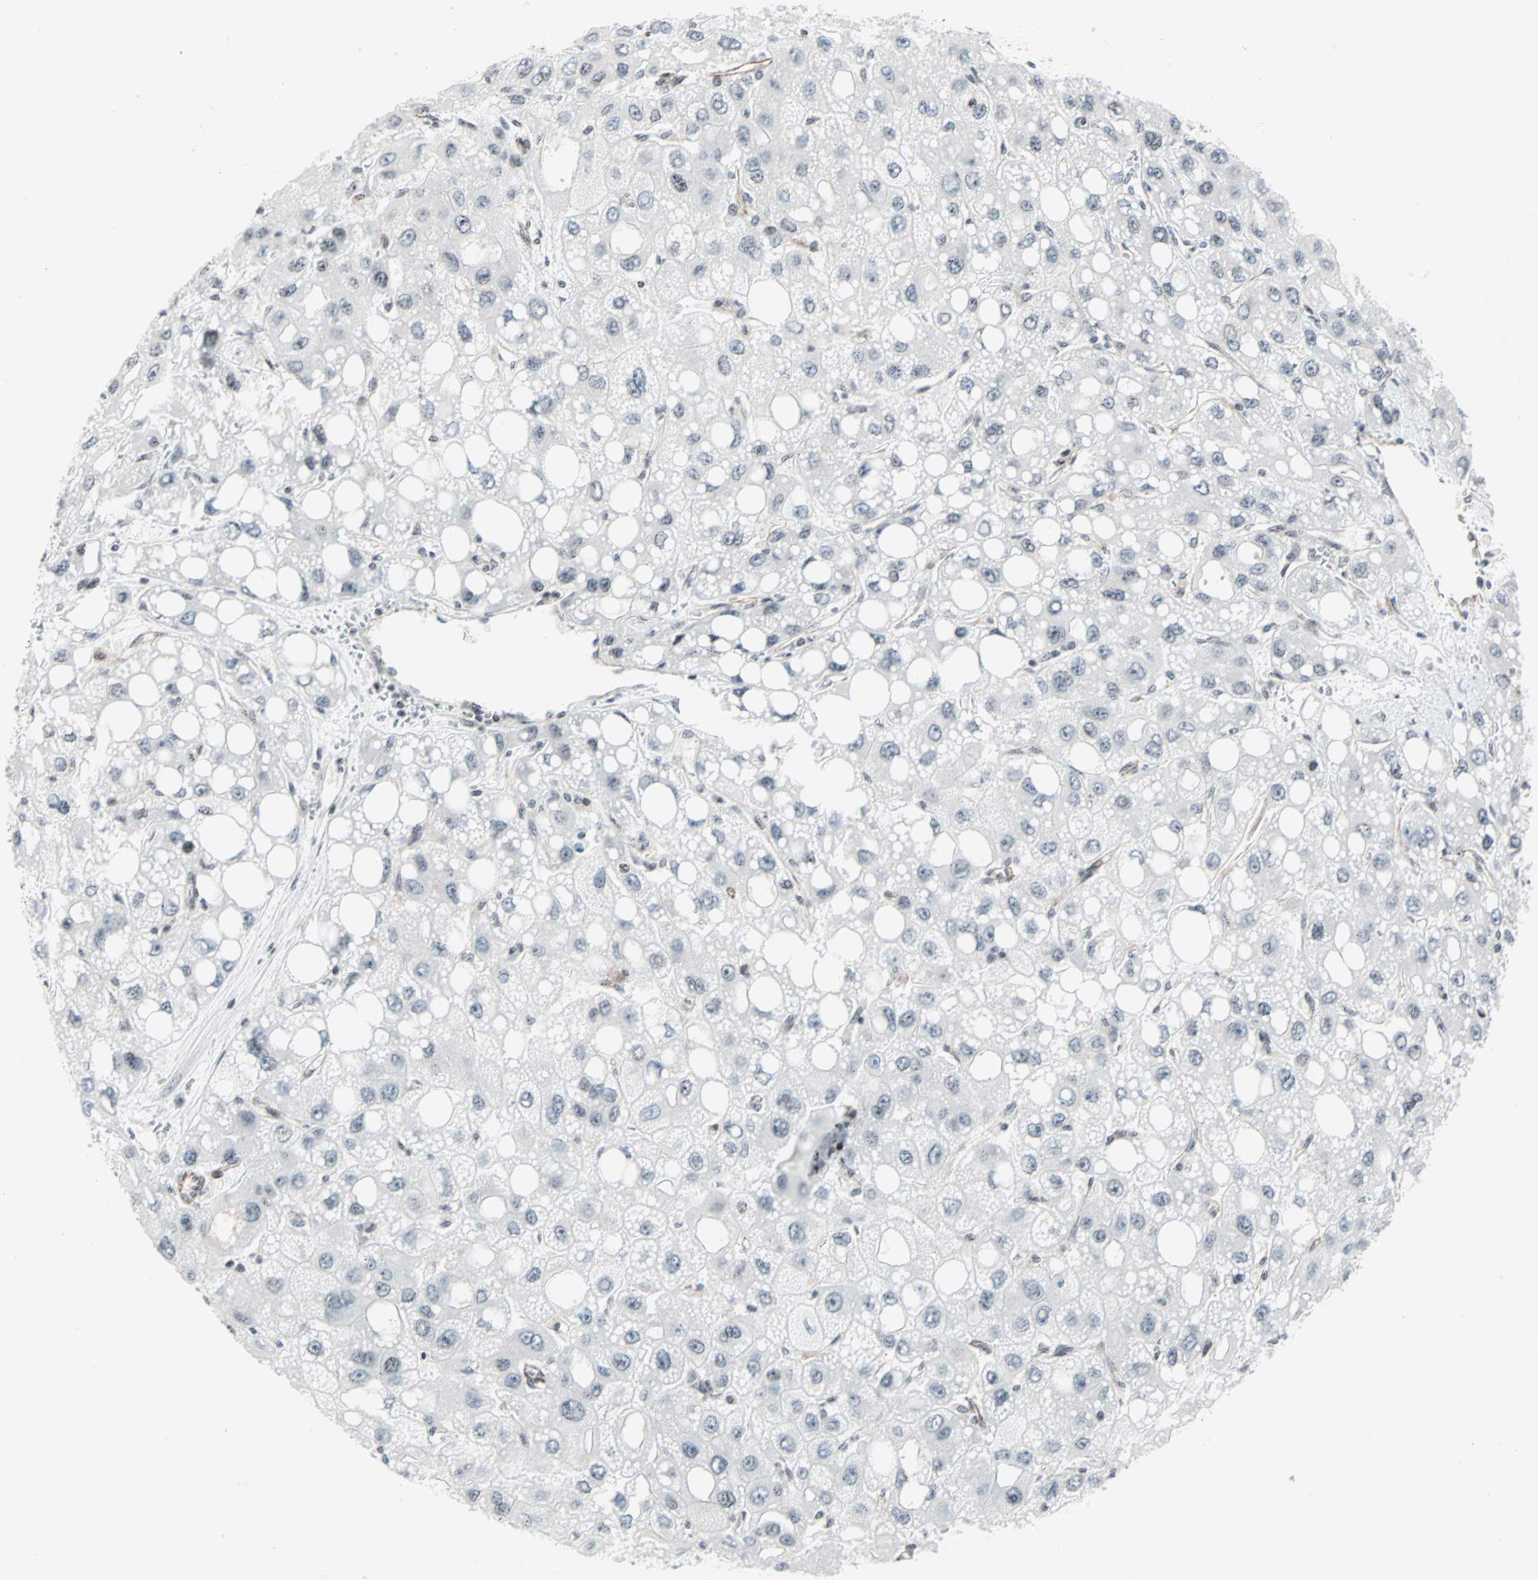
{"staining": {"intensity": "weak", "quantity": "25%-75%", "location": "nuclear"}, "tissue": "liver cancer", "cell_type": "Tumor cells", "image_type": "cancer", "snomed": [{"axis": "morphology", "description": "Carcinoma, Hepatocellular, NOS"}, {"axis": "topography", "description": "Liver"}], "caption": "Immunohistochemical staining of human hepatocellular carcinoma (liver) shows low levels of weak nuclear positivity in about 25%-75% of tumor cells.", "gene": "CENPA", "patient": {"sex": "male", "age": 55}}